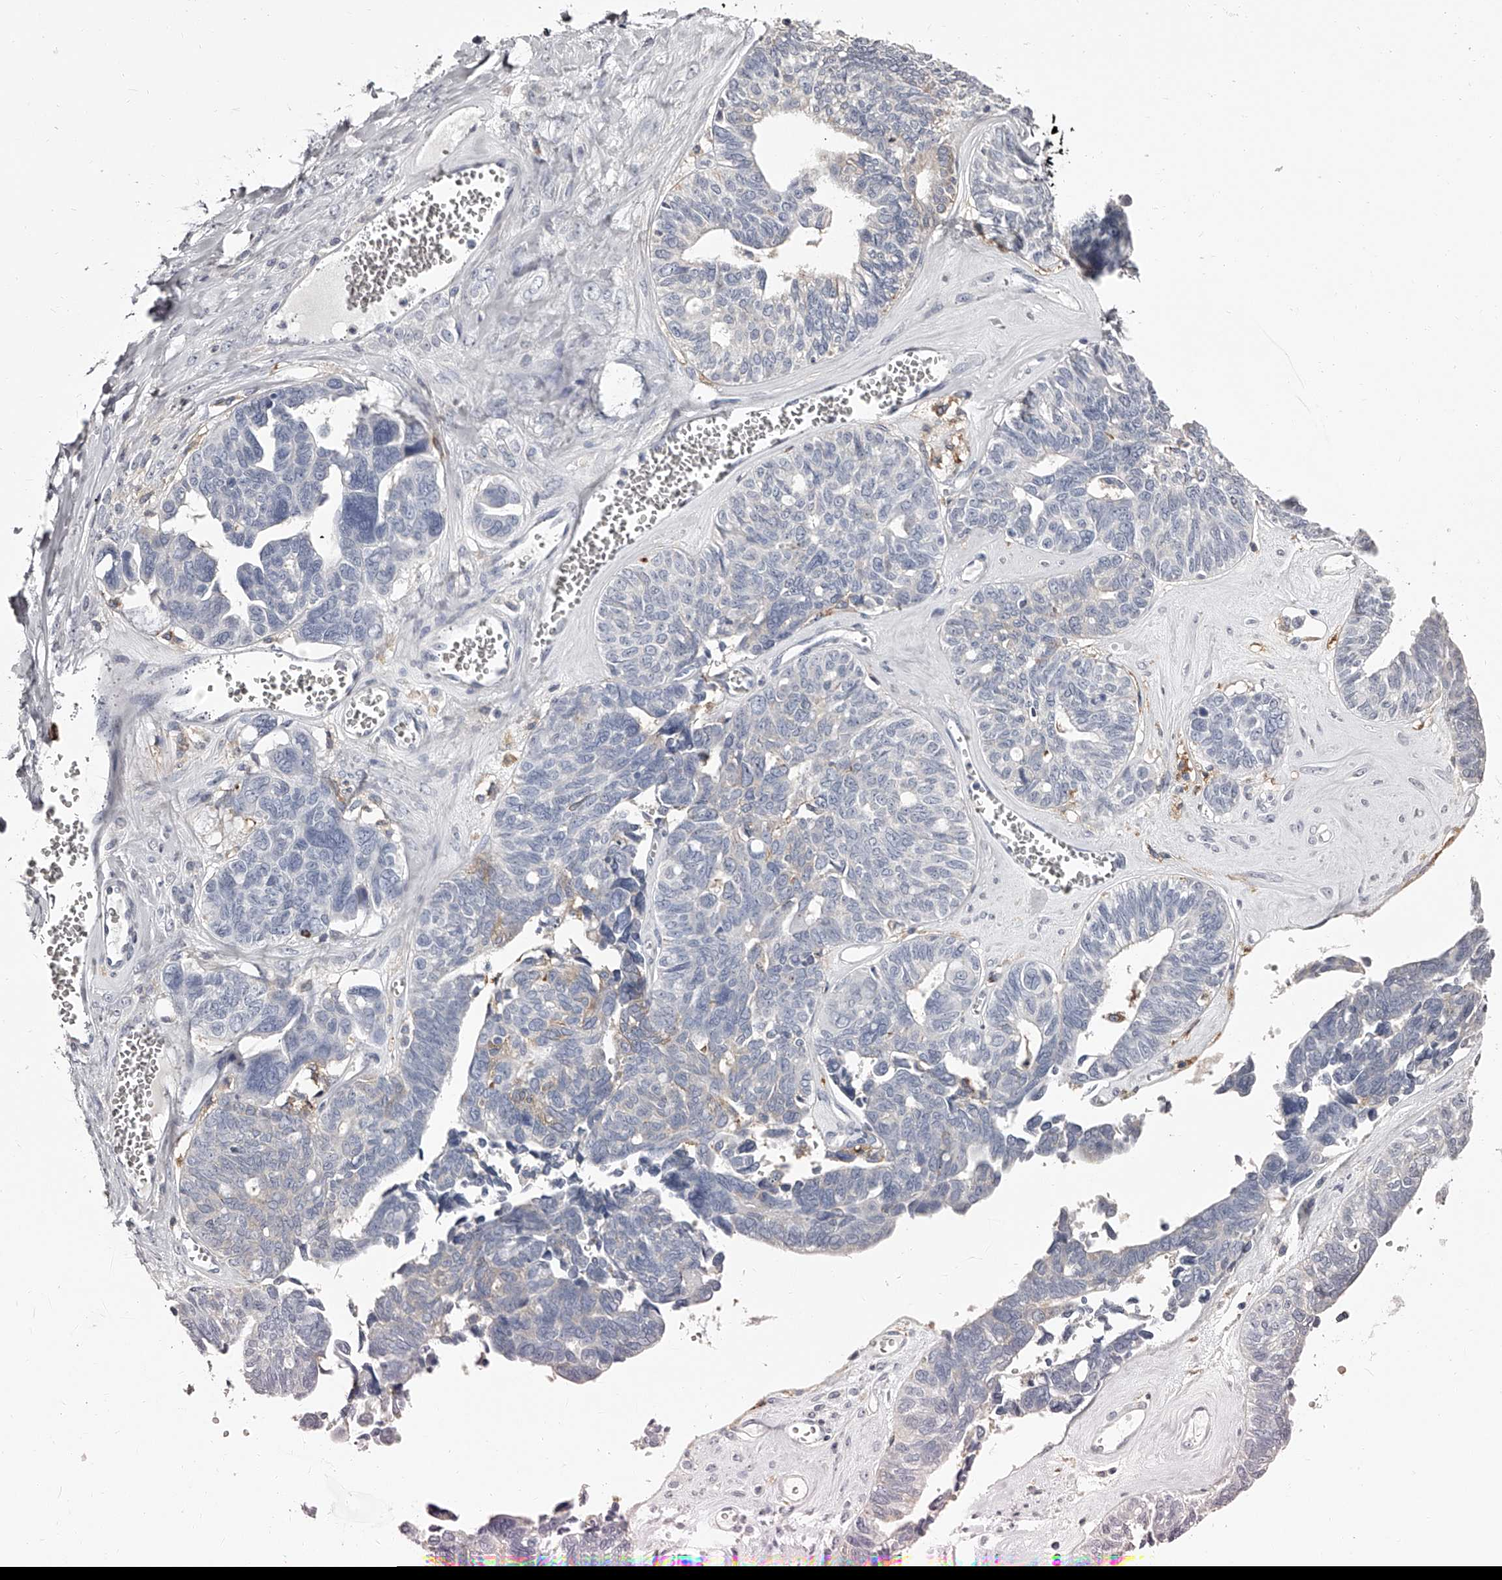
{"staining": {"intensity": "negative", "quantity": "none", "location": "none"}, "tissue": "ovarian cancer", "cell_type": "Tumor cells", "image_type": "cancer", "snomed": [{"axis": "morphology", "description": "Cystadenocarcinoma, serous, NOS"}, {"axis": "topography", "description": "Ovary"}], "caption": "Histopathology image shows no significant protein positivity in tumor cells of ovarian cancer. (DAB immunohistochemistry with hematoxylin counter stain).", "gene": "PACSIN1", "patient": {"sex": "female", "age": 79}}